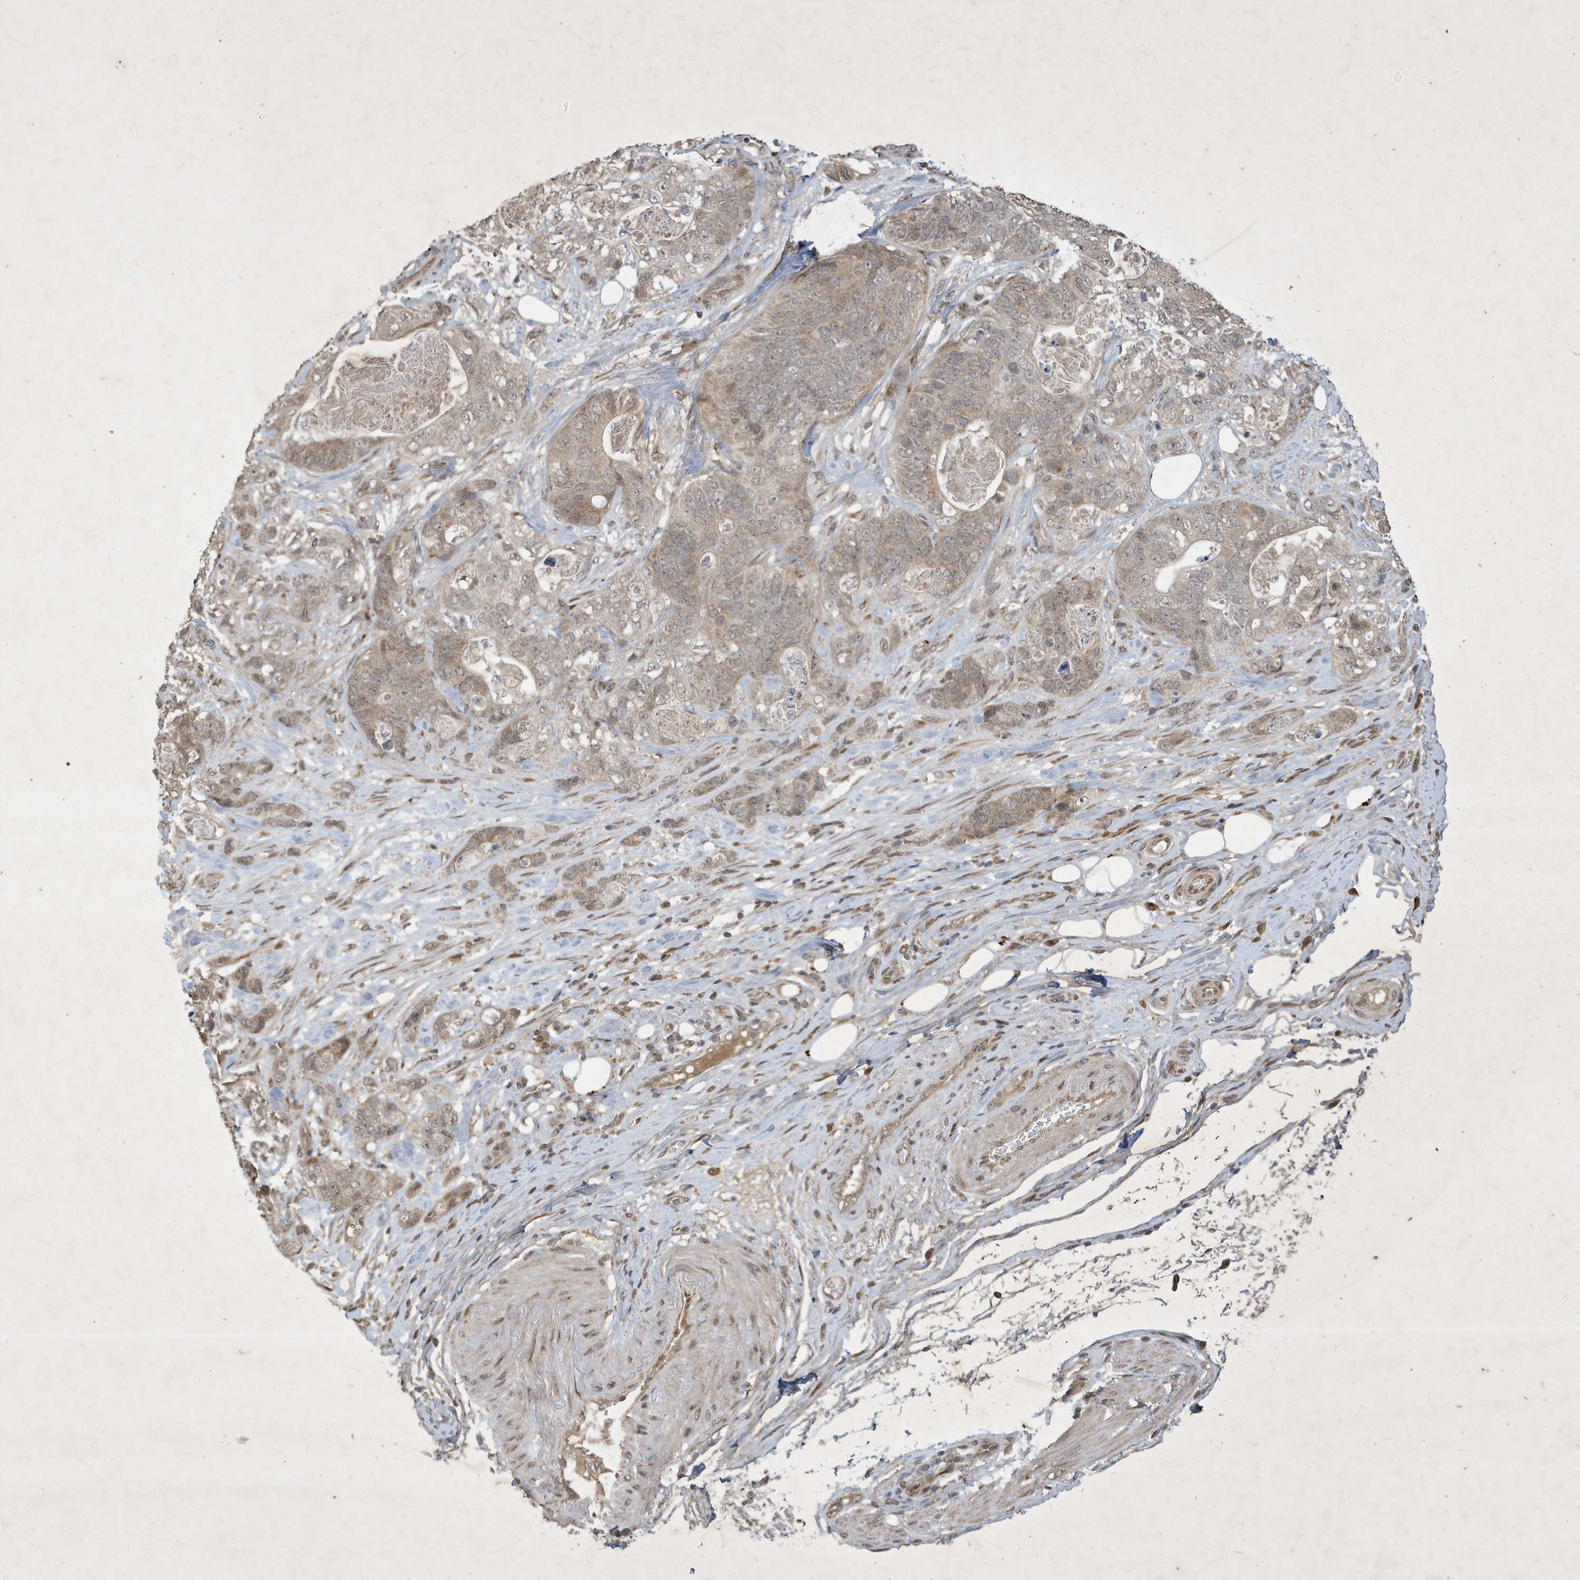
{"staining": {"intensity": "weak", "quantity": ">75%", "location": "cytoplasmic/membranous"}, "tissue": "stomach cancer", "cell_type": "Tumor cells", "image_type": "cancer", "snomed": [{"axis": "morphology", "description": "Normal tissue, NOS"}, {"axis": "morphology", "description": "Adenocarcinoma, NOS"}, {"axis": "topography", "description": "Stomach"}], "caption": "The image demonstrates a brown stain indicating the presence of a protein in the cytoplasmic/membranous of tumor cells in stomach cancer (adenocarcinoma).", "gene": "STX10", "patient": {"sex": "female", "age": 89}}